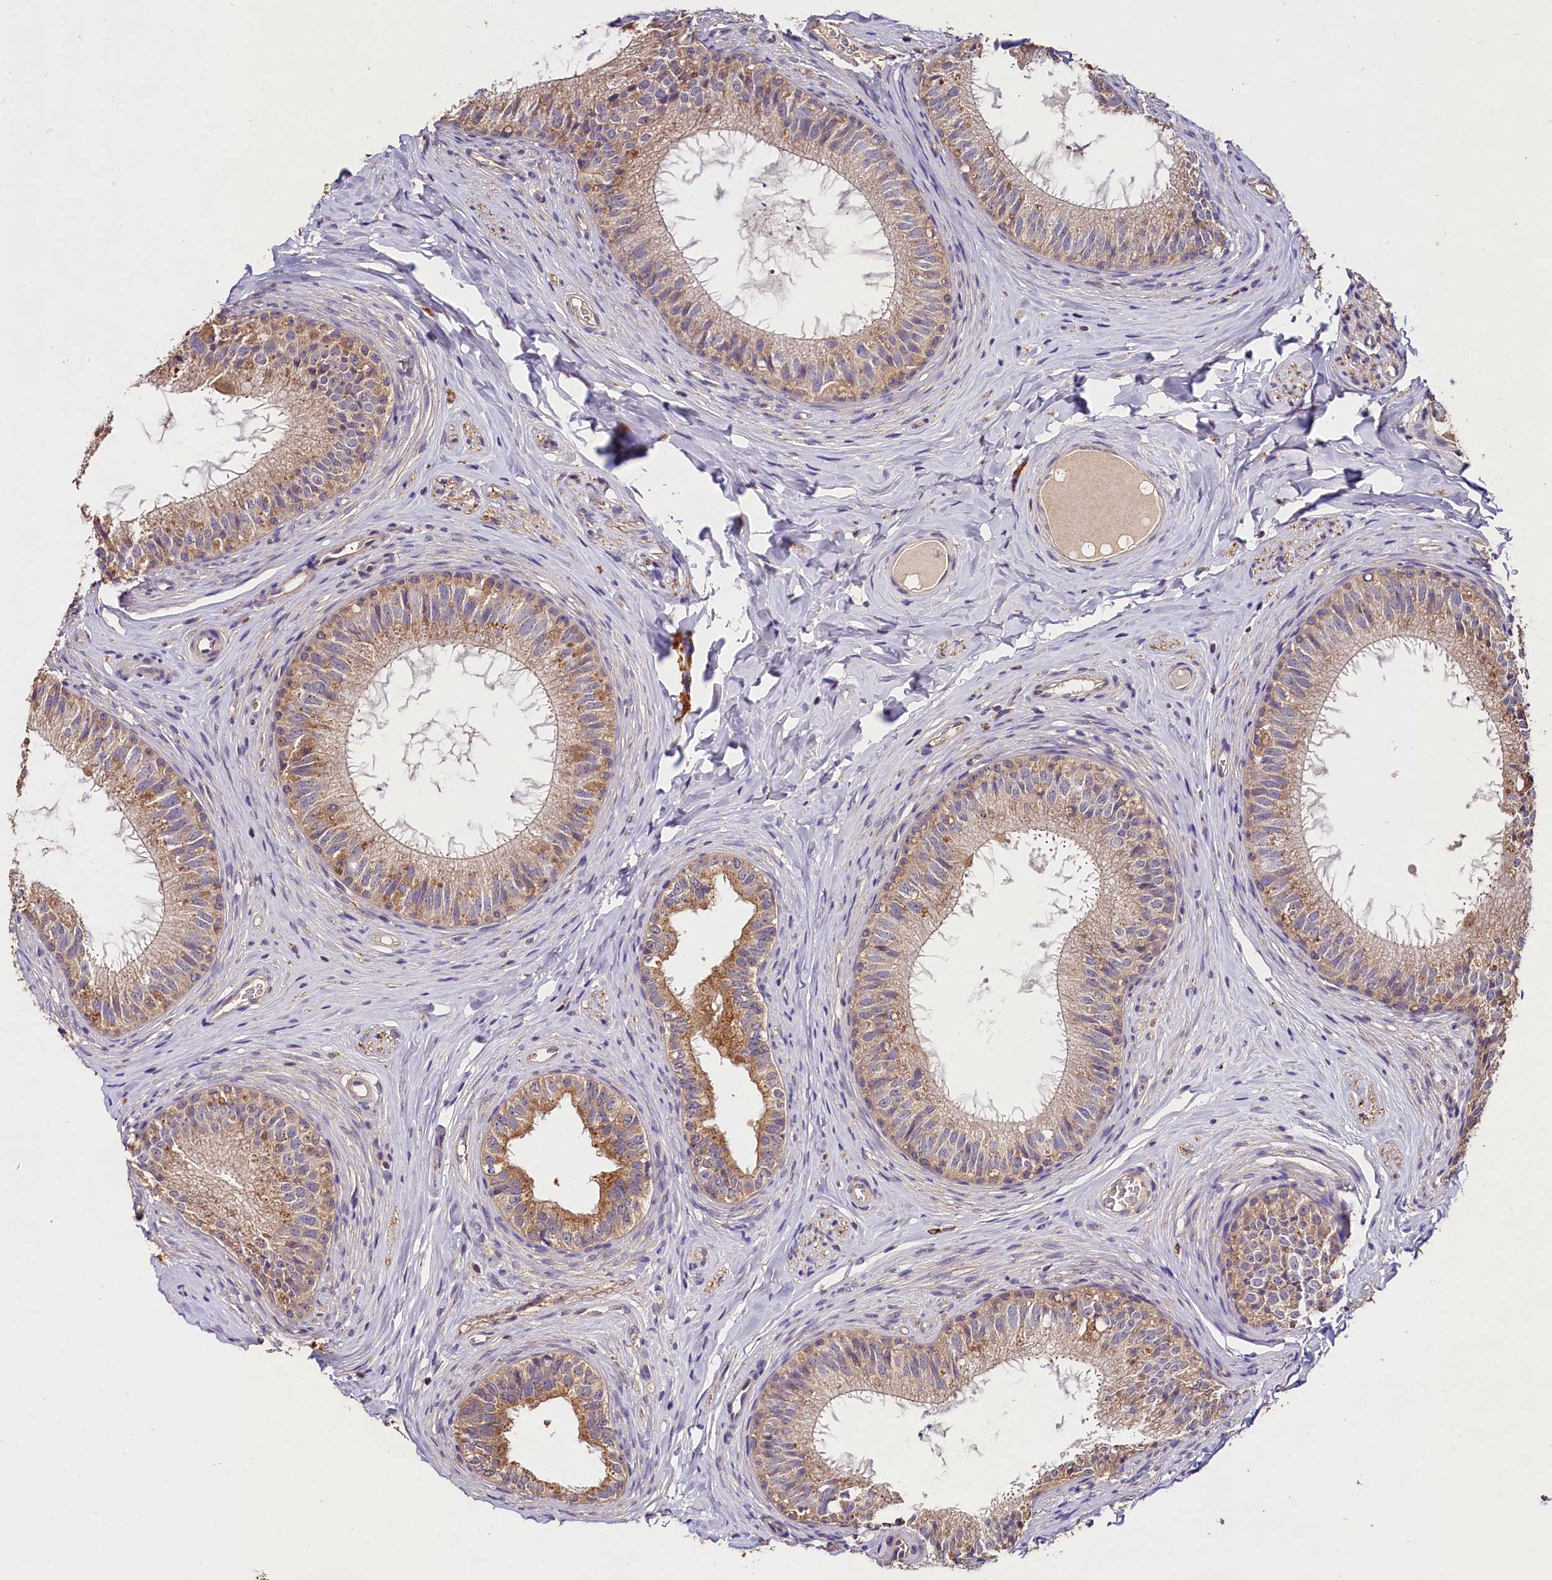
{"staining": {"intensity": "moderate", "quantity": "25%-75%", "location": "cytoplasmic/membranous"}, "tissue": "epididymis", "cell_type": "Glandular cells", "image_type": "normal", "snomed": [{"axis": "morphology", "description": "Normal tissue, NOS"}, {"axis": "topography", "description": "Epididymis"}], "caption": "An image of epididymis stained for a protein shows moderate cytoplasmic/membranous brown staining in glandular cells. The protein of interest is shown in brown color, while the nuclei are stained blue.", "gene": "OAS3", "patient": {"sex": "male", "age": 34}}